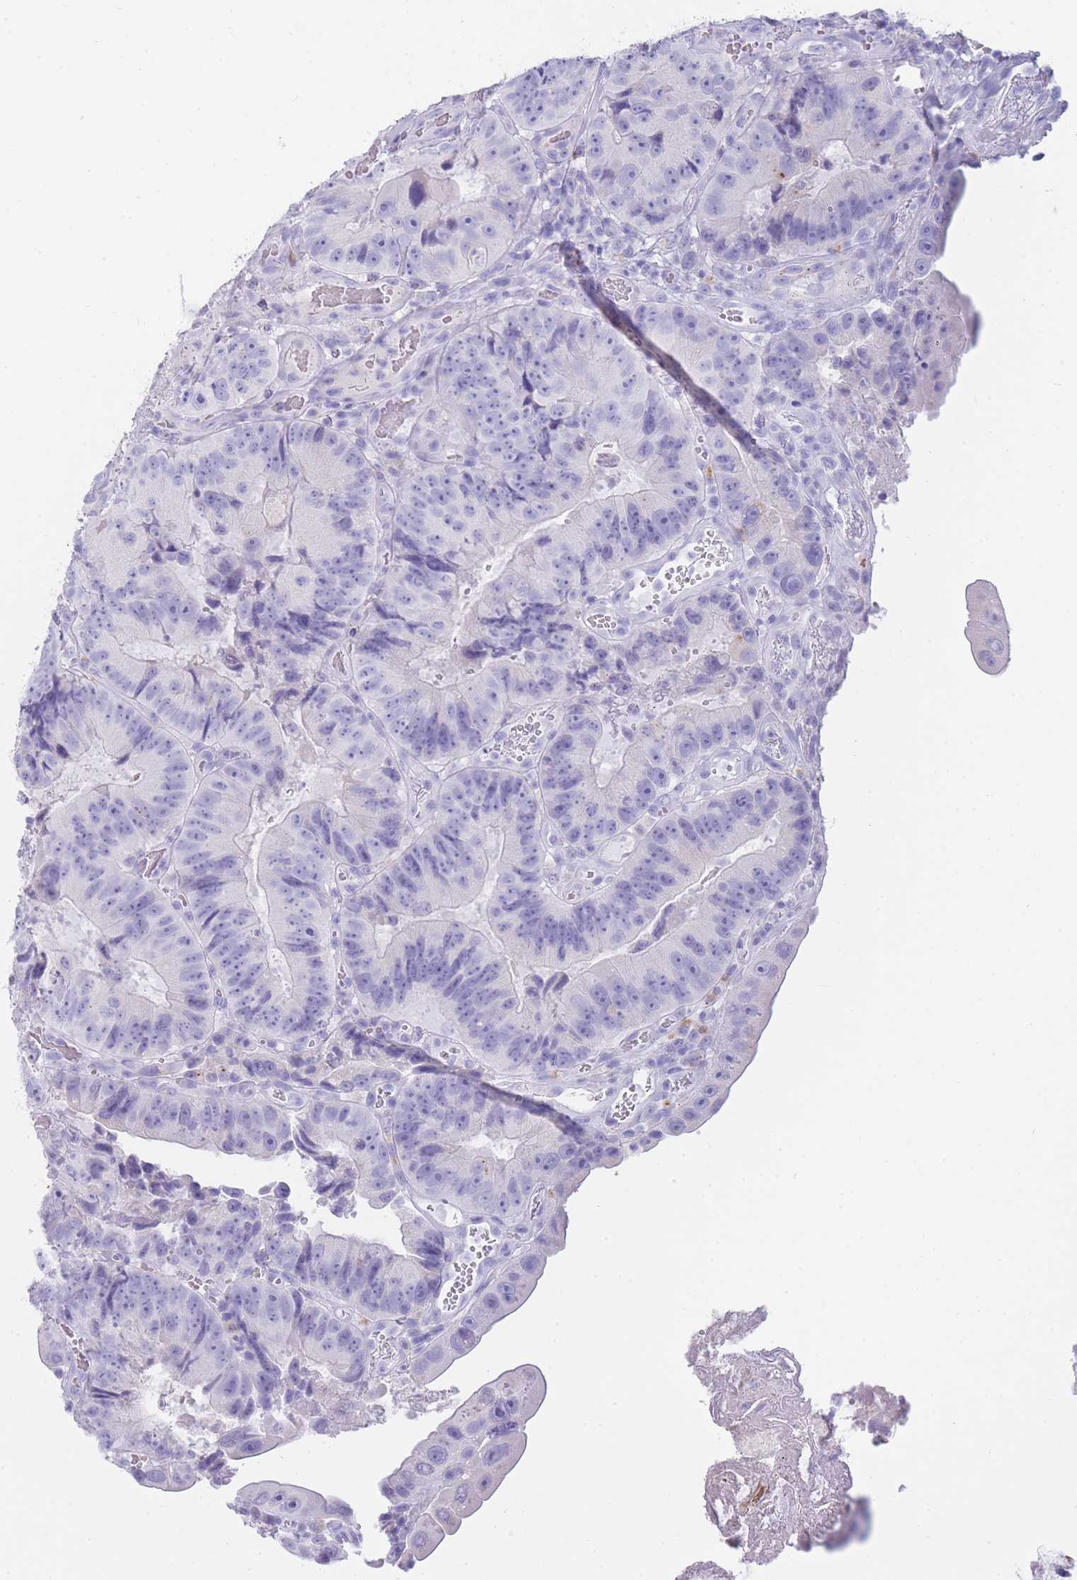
{"staining": {"intensity": "negative", "quantity": "none", "location": "none"}, "tissue": "colorectal cancer", "cell_type": "Tumor cells", "image_type": "cancer", "snomed": [{"axis": "morphology", "description": "Adenocarcinoma, NOS"}, {"axis": "topography", "description": "Colon"}], "caption": "IHC photomicrograph of human colorectal adenocarcinoma stained for a protein (brown), which demonstrates no staining in tumor cells.", "gene": "GAA", "patient": {"sex": "female", "age": 86}}